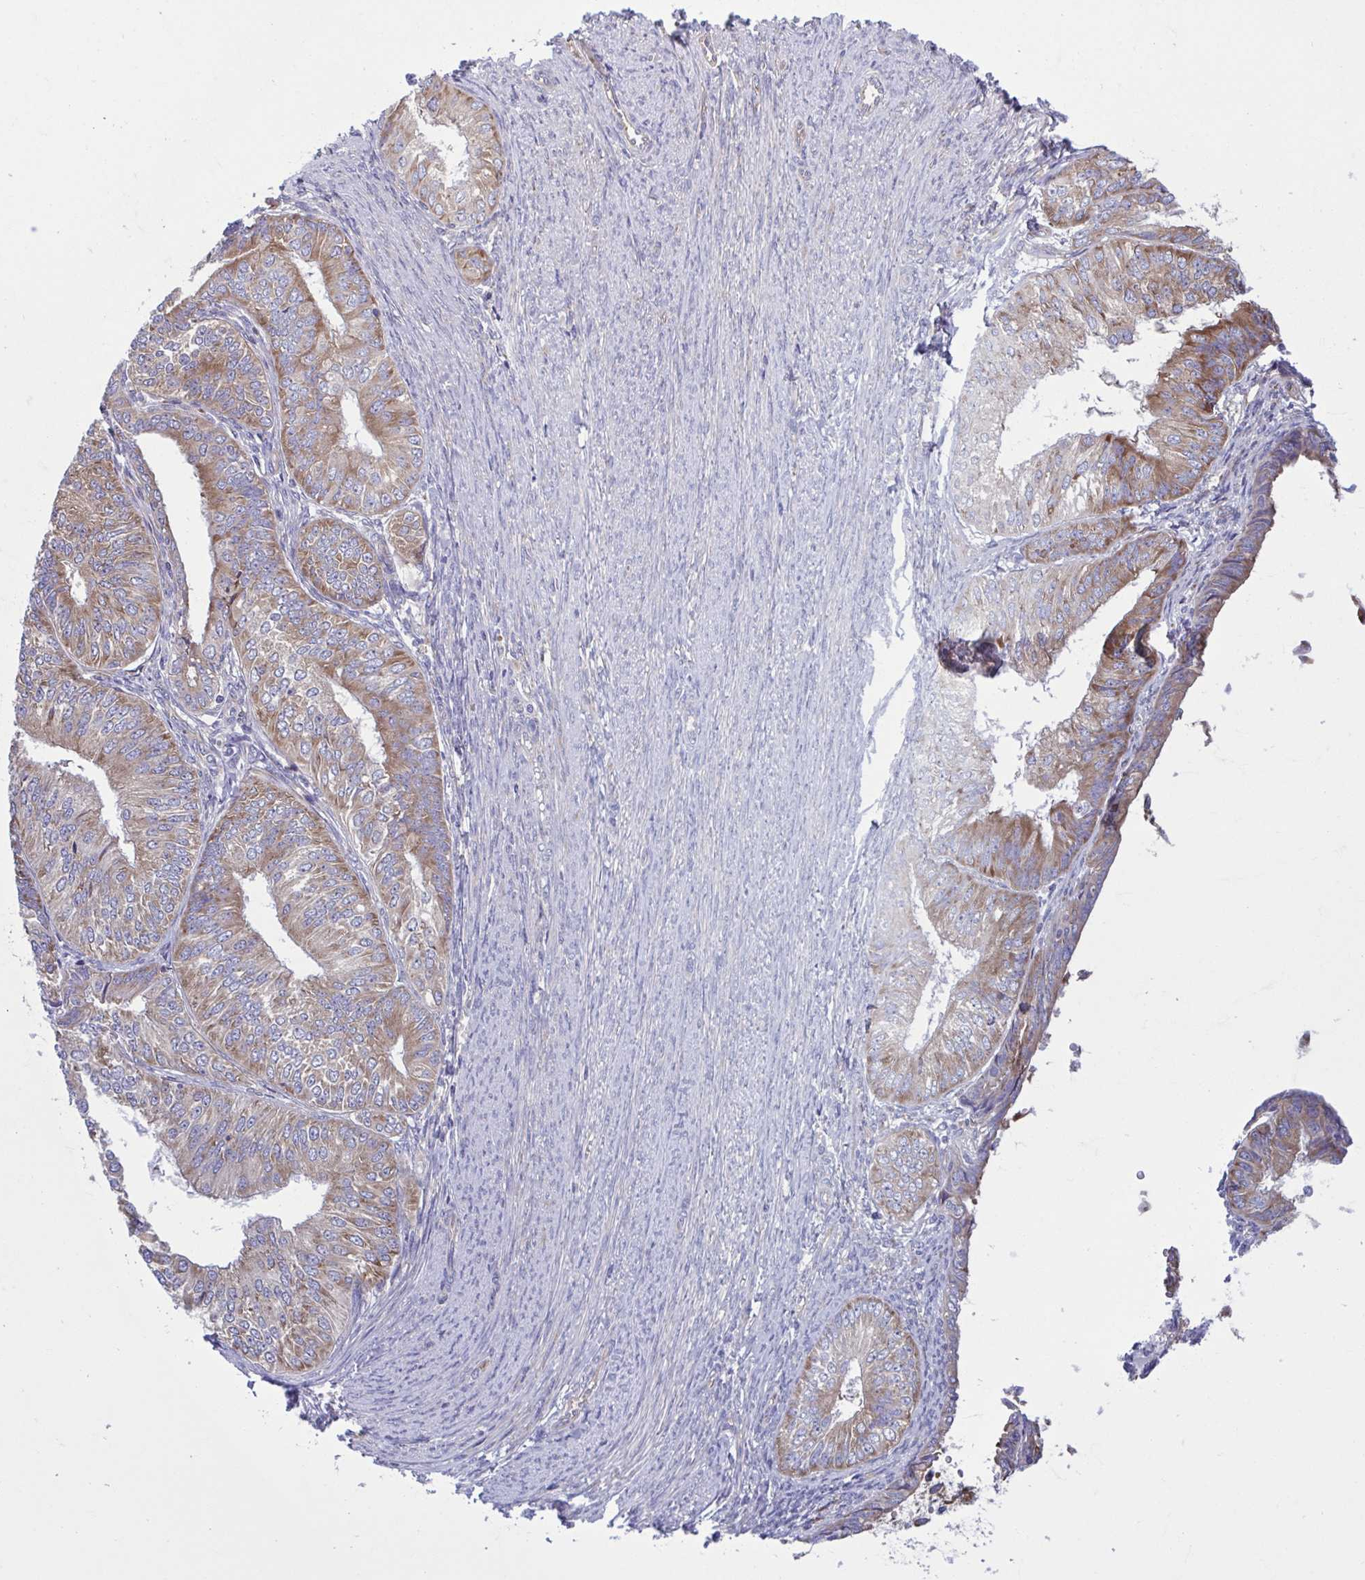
{"staining": {"intensity": "moderate", "quantity": ">75%", "location": "cytoplasmic/membranous"}, "tissue": "endometrial cancer", "cell_type": "Tumor cells", "image_type": "cancer", "snomed": [{"axis": "morphology", "description": "Adenocarcinoma, NOS"}, {"axis": "topography", "description": "Endometrium"}], "caption": "IHC staining of endometrial adenocarcinoma, which exhibits medium levels of moderate cytoplasmic/membranous expression in approximately >75% of tumor cells indicating moderate cytoplasmic/membranous protein expression. The staining was performed using DAB (3,3'-diaminobenzidine) (brown) for protein detection and nuclei were counterstained in hematoxylin (blue).", "gene": "RPS16", "patient": {"sex": "female", "age": 58}}